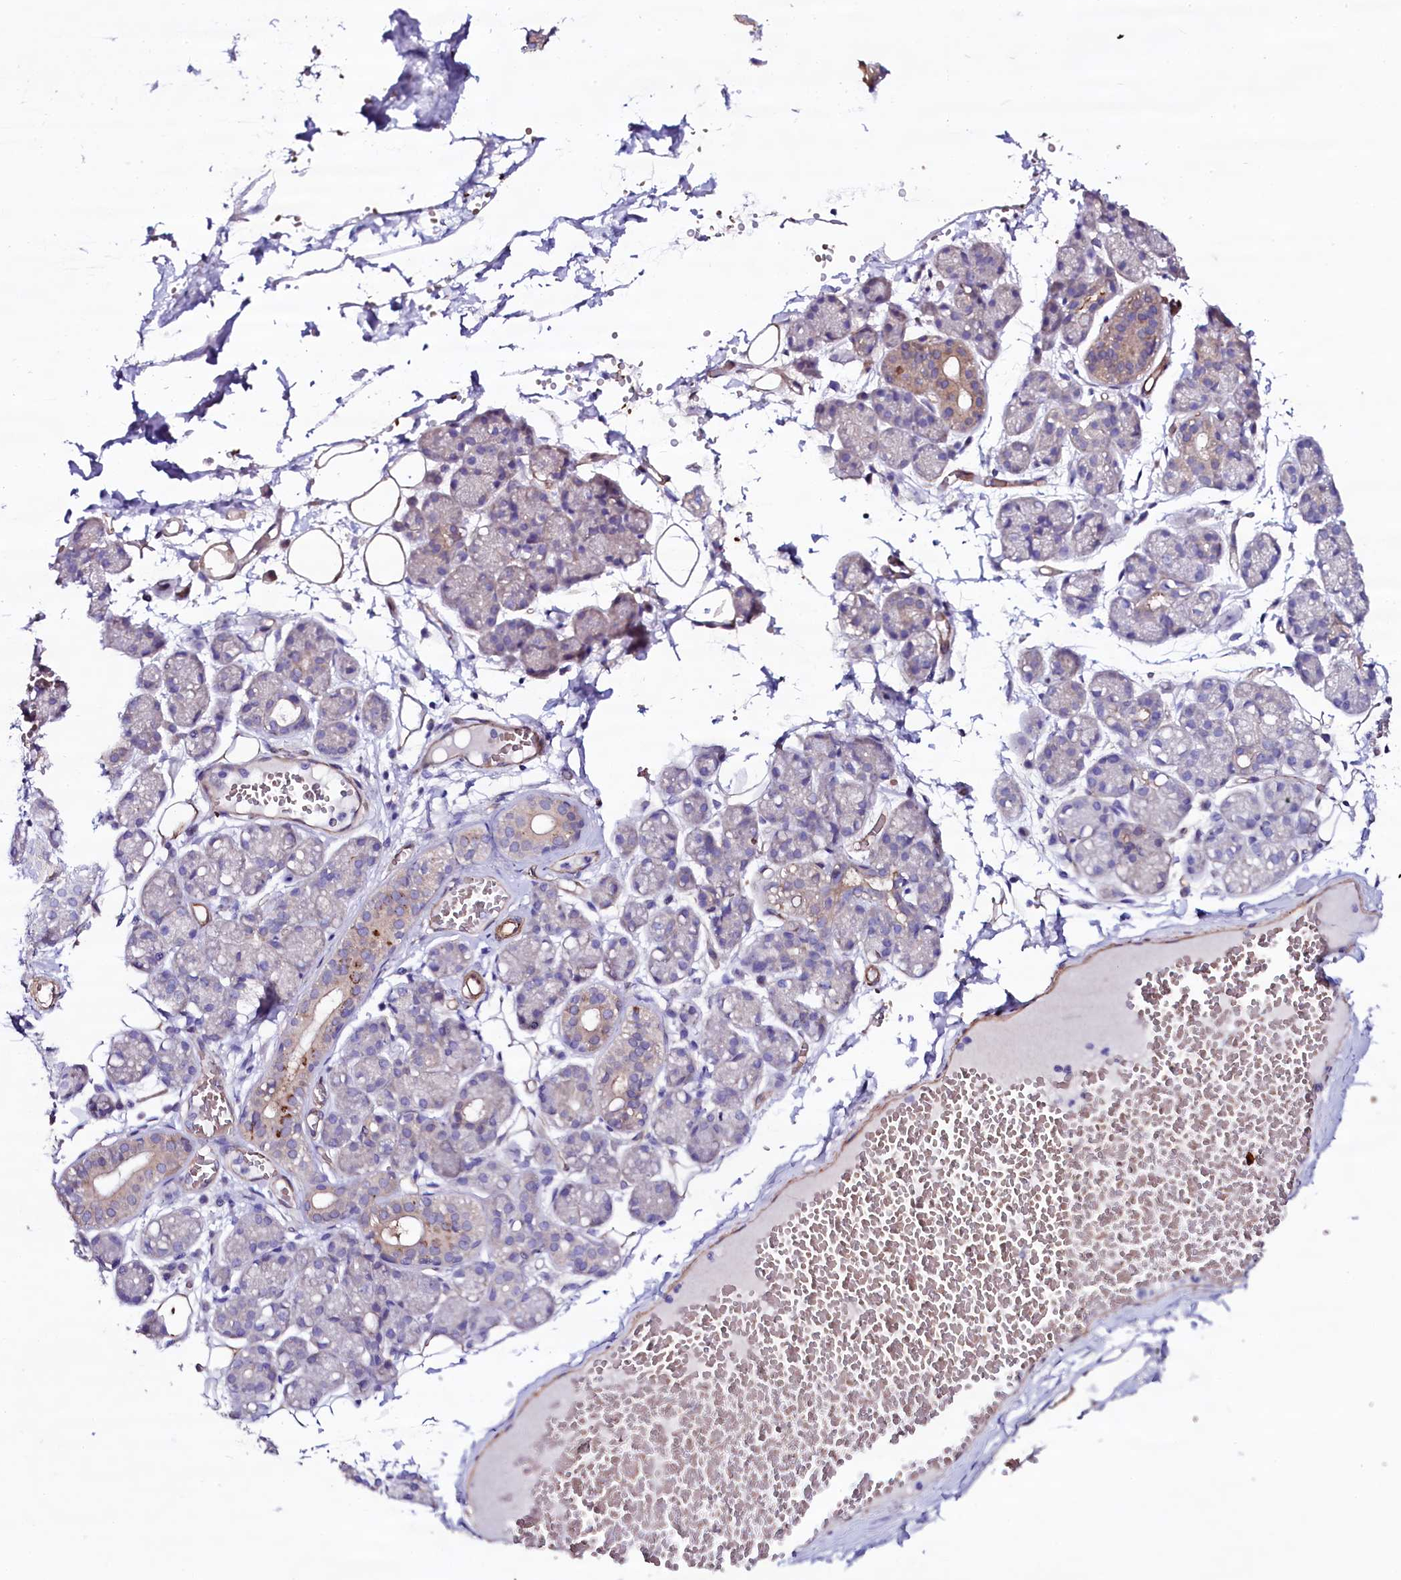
{"staining": {"intensity": "weak", "quantity": "<25%", "location": "cytoplasmic/membranous"}, "tissue": "salivary gland", "cell_type": "Glandular cells", "image_type": "normal", "snomed": [{"axis": "morphology", "description": "Normal tissue, NOS"}, {"axis": "topography", "description": "Salivary gland"}], "caption": "Immunohistochemical staining of normal salivary gland demonstrates no significant staining in glandular cells. (DAB immunohistochemistry, high magnification).", "gene": "MEX3C", "patient": {"sex": "male", "age": 63}}